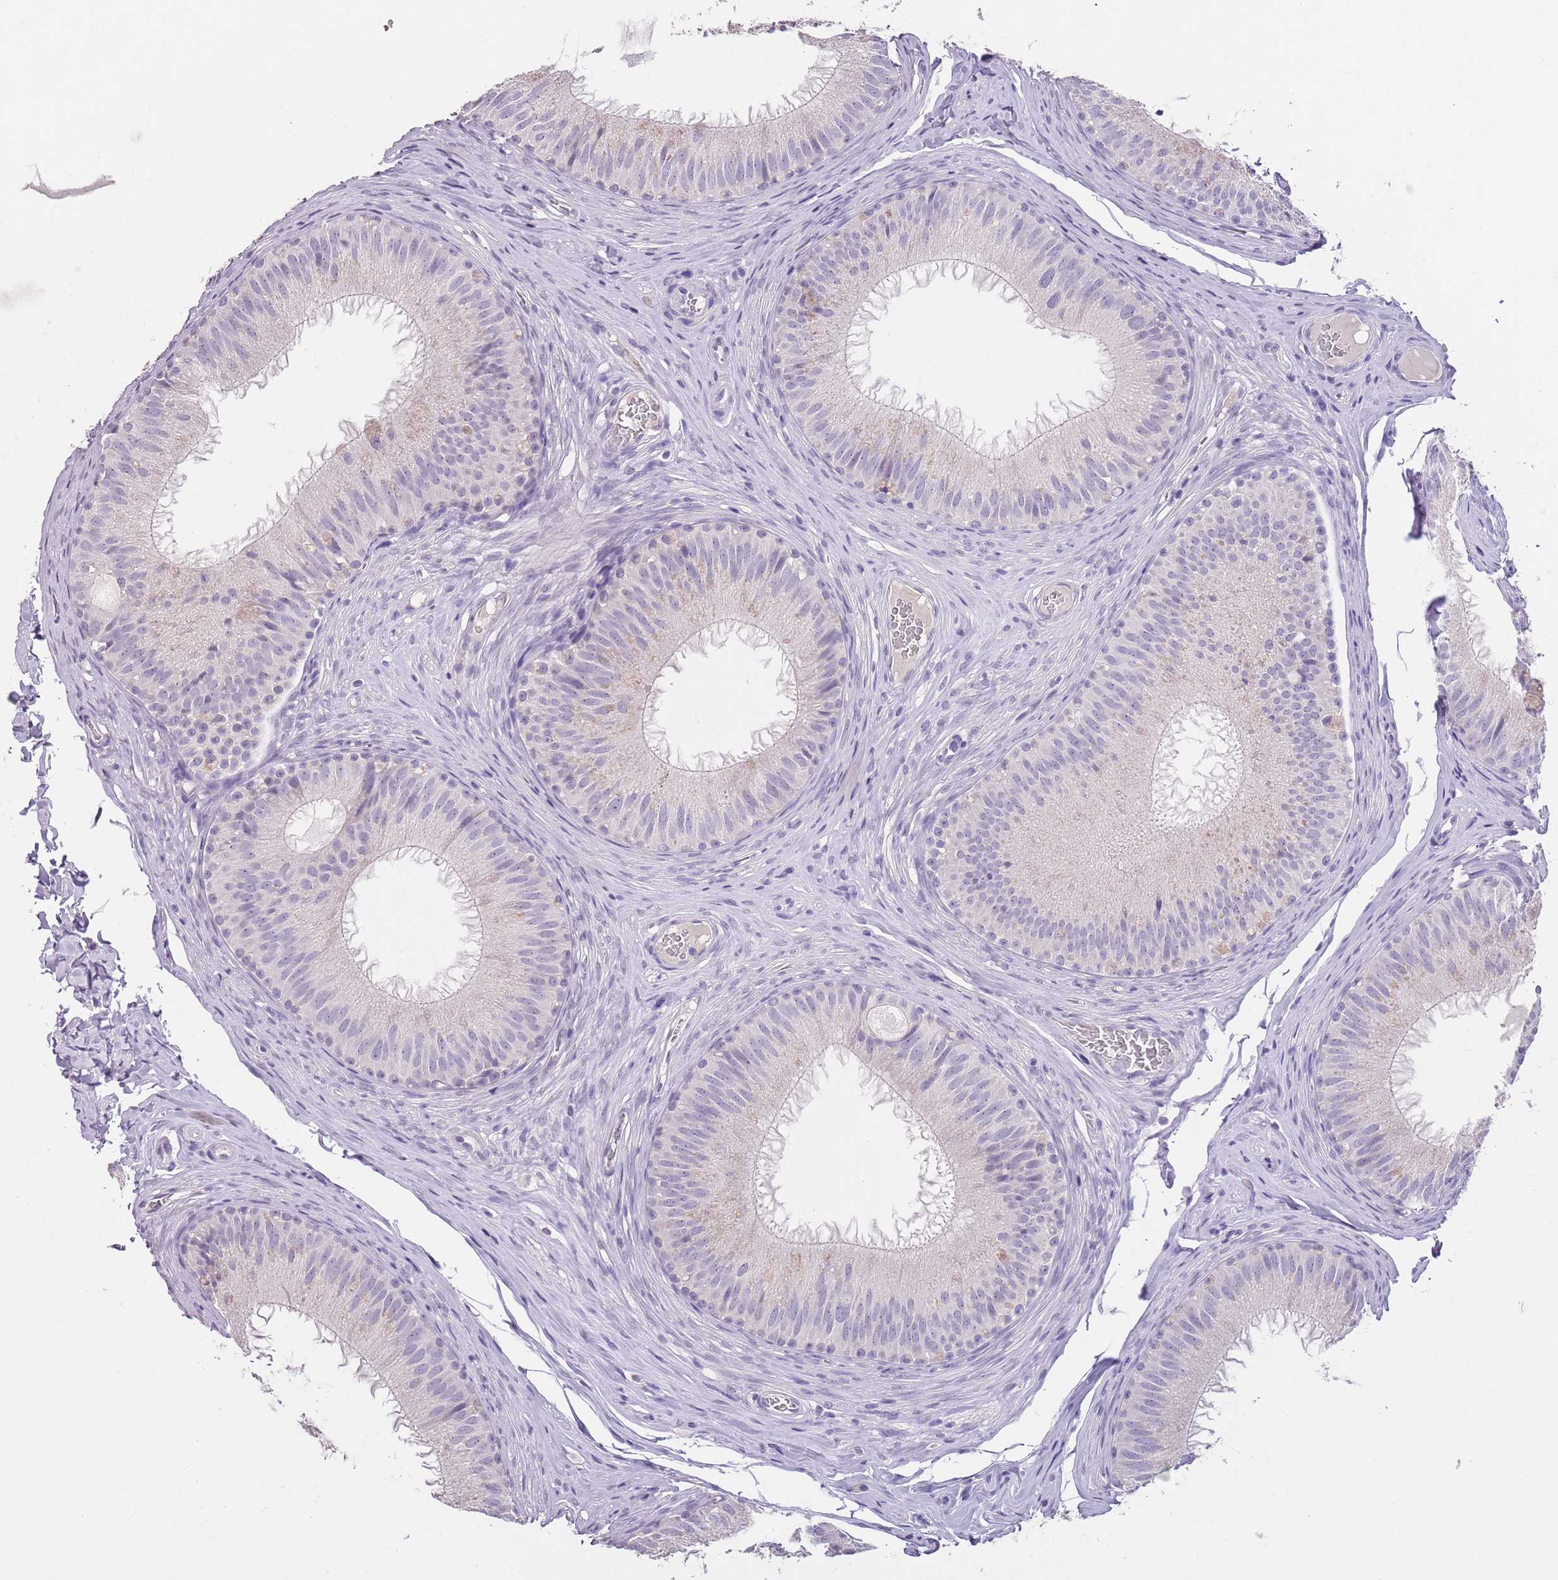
{"staining": {"intensity": "negative", "quantity": "none", "location": "none"}, "tissue": "epididymis", "cell_type": "Glandular cells", "image_type": "normal", "snomed": [{"axis": "morphology", "description": "Normal tissue, NOS"}, {"axis": "topography", "description": "Epididymis"}], "caption": "Immunohistochemistry (IHC) photomicrograph of unremarkable human epididymis stained for a protein (brown), which exhibits no positivity in glandular cells. (Brightfield microscopy of DAB IHC at high magnification).", "gene": "SLC35E3", "patient": {"sex": "male", "age": 34}}